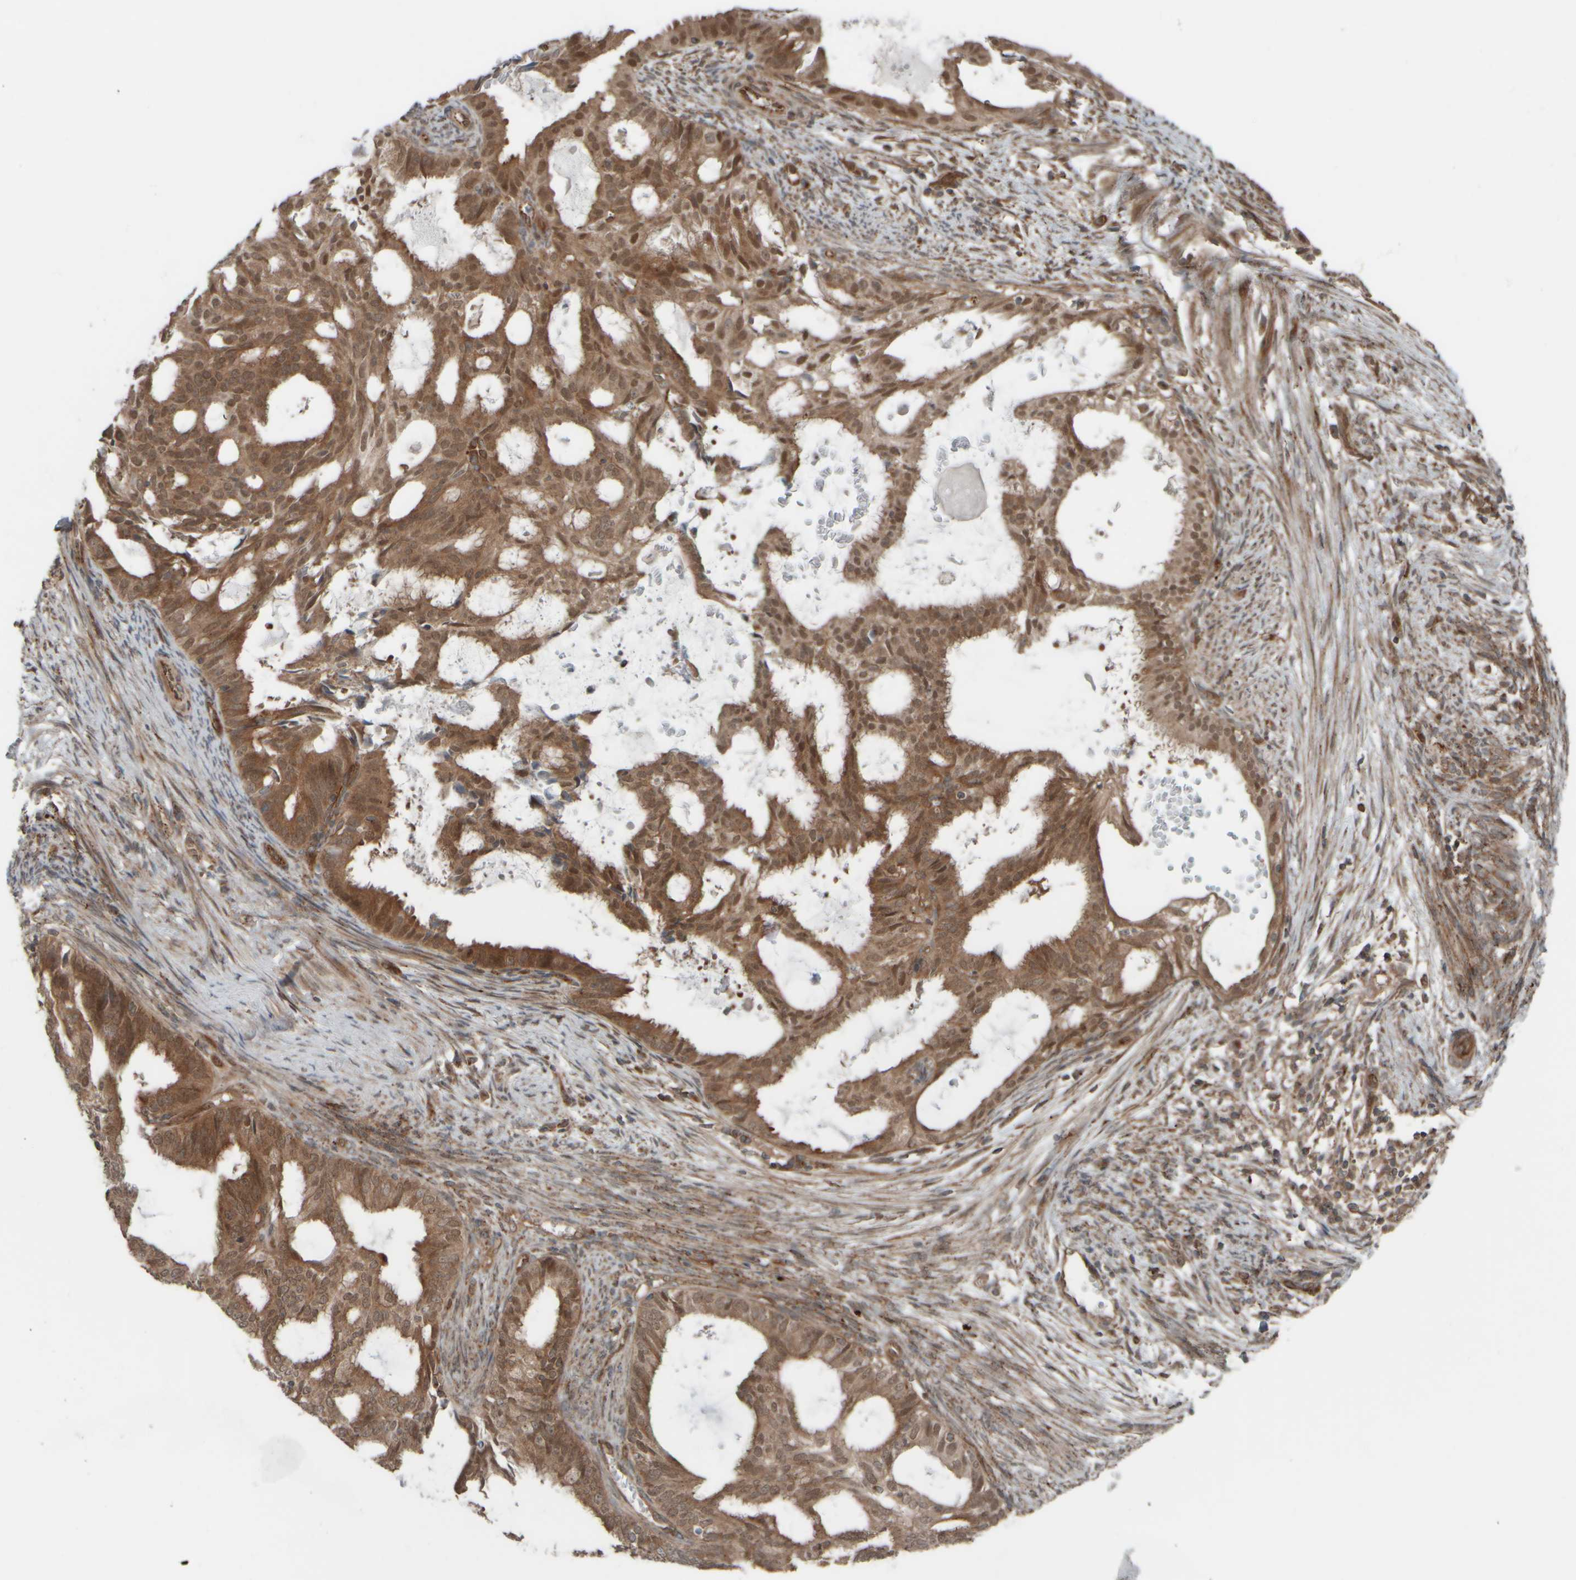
{"staining": {"intensity": "moderate", "quantity": ">75%", "location": "cytoplasmic/membranous,nuclear"}, "tissue": "endometrial cancer", "cell_type": "Tumor cells", "image_type": "cancer", "snomed": [{"axis": "morphology", "description": "Adenocarcinoma, NOS"}, {"axis": "topography", "description": "Endometrium"}], "caption": "Endometrial adenocarcinoma stained with a protein marker demonstrates moderate staining in tumor cells.", "gene": "GIGYF1", "patient": {"sex": "female", "age": 58}}